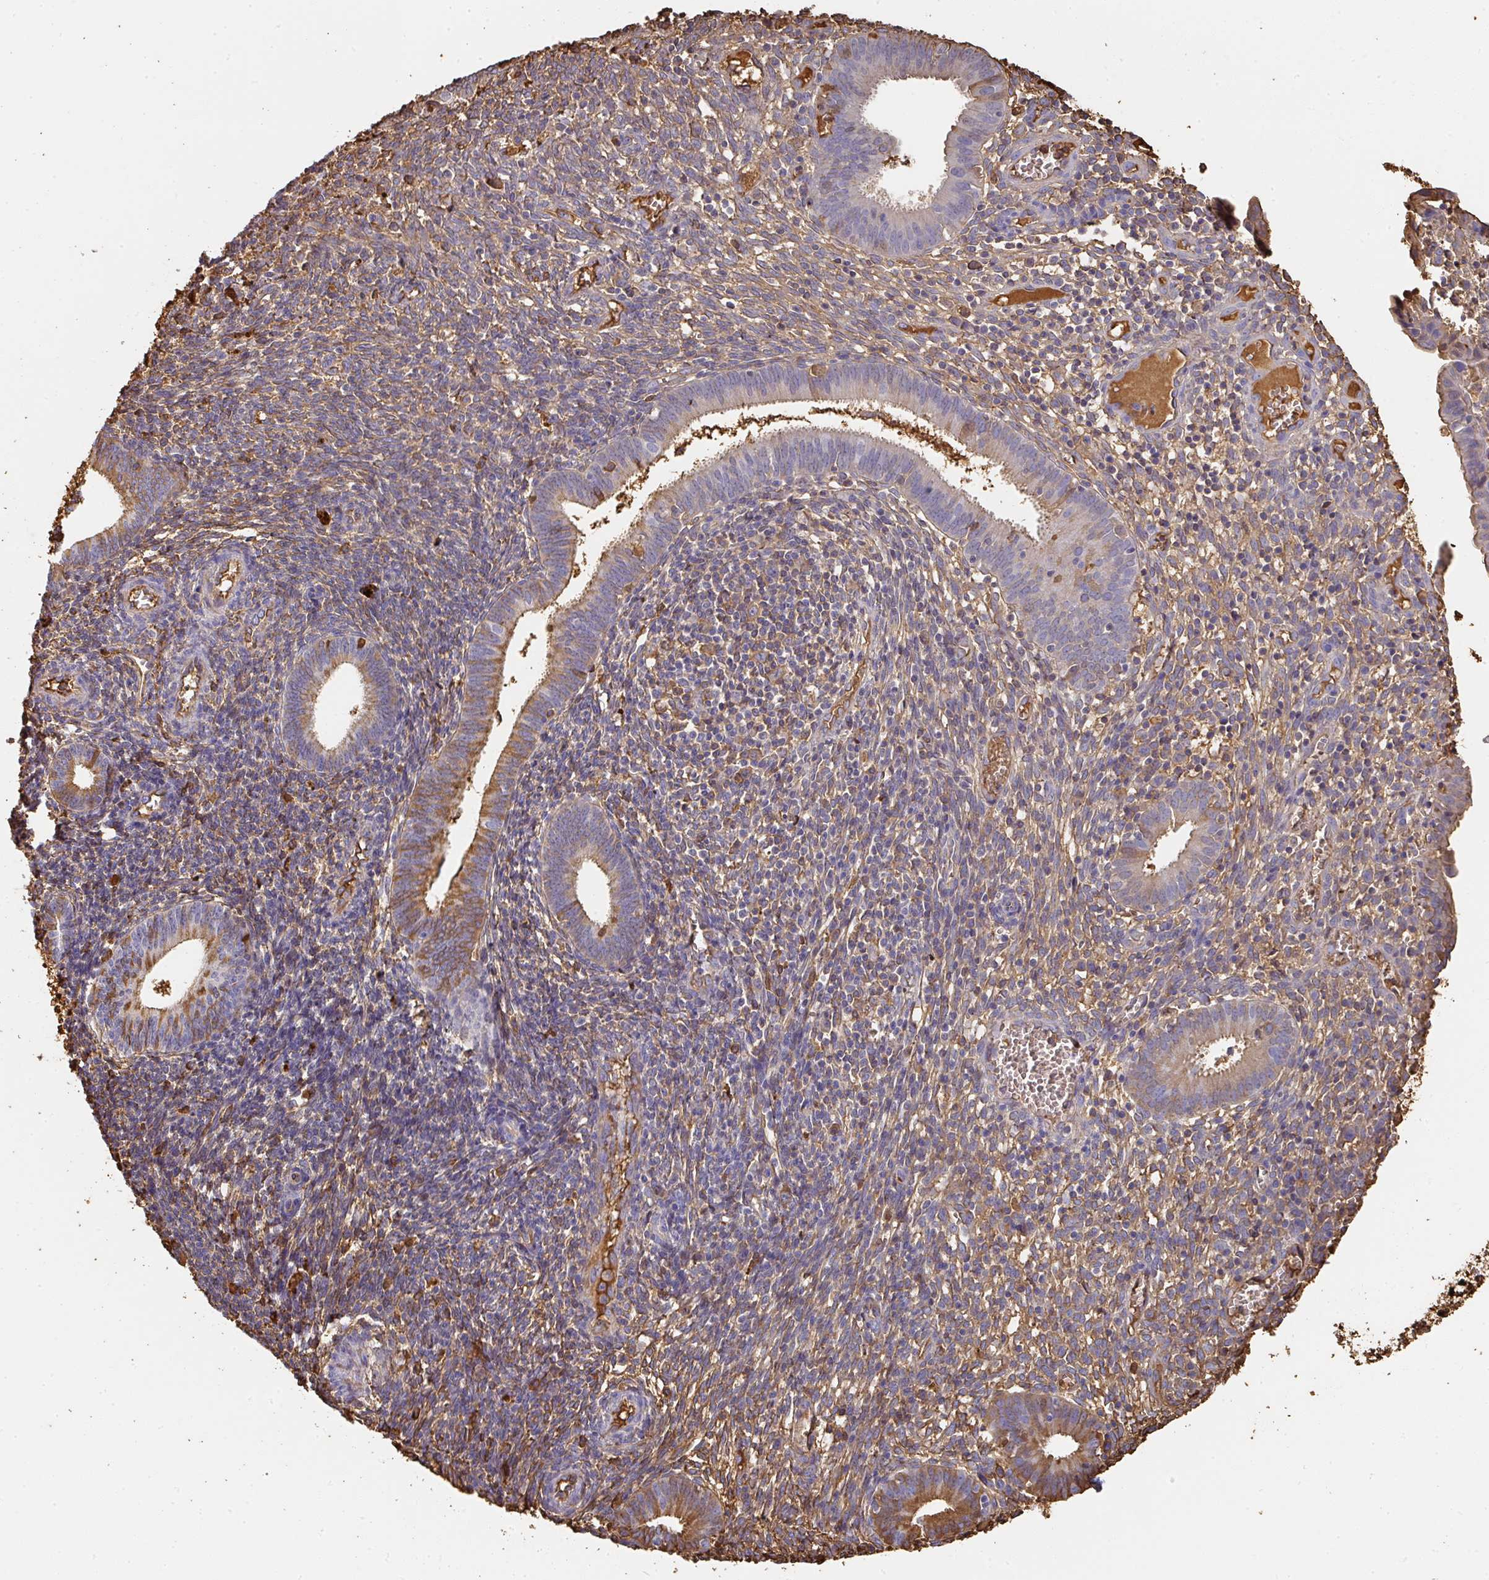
{"staining": {"intensity": "moderate", "quantity": "<25%", "location": "cytoplasmic/membranous"}, "tissue": "endometrium", "cell_type": "Cells in endometrial stroma", "image_type": "normal", "snomed": [{"axis": "morphology", "description": "Normal tissue, NOS"}, {"axis": "topography", "description": "Endometrium"}], "caption": "Immunohistochemical staining of benign human endometrium reveals <25% levels of moderate cytoplasmic/membranous protein positivity in about <25% of cells in endometrial stroma.", "gene": "ALB", "patient": {"sex": "female", "age": 41}}